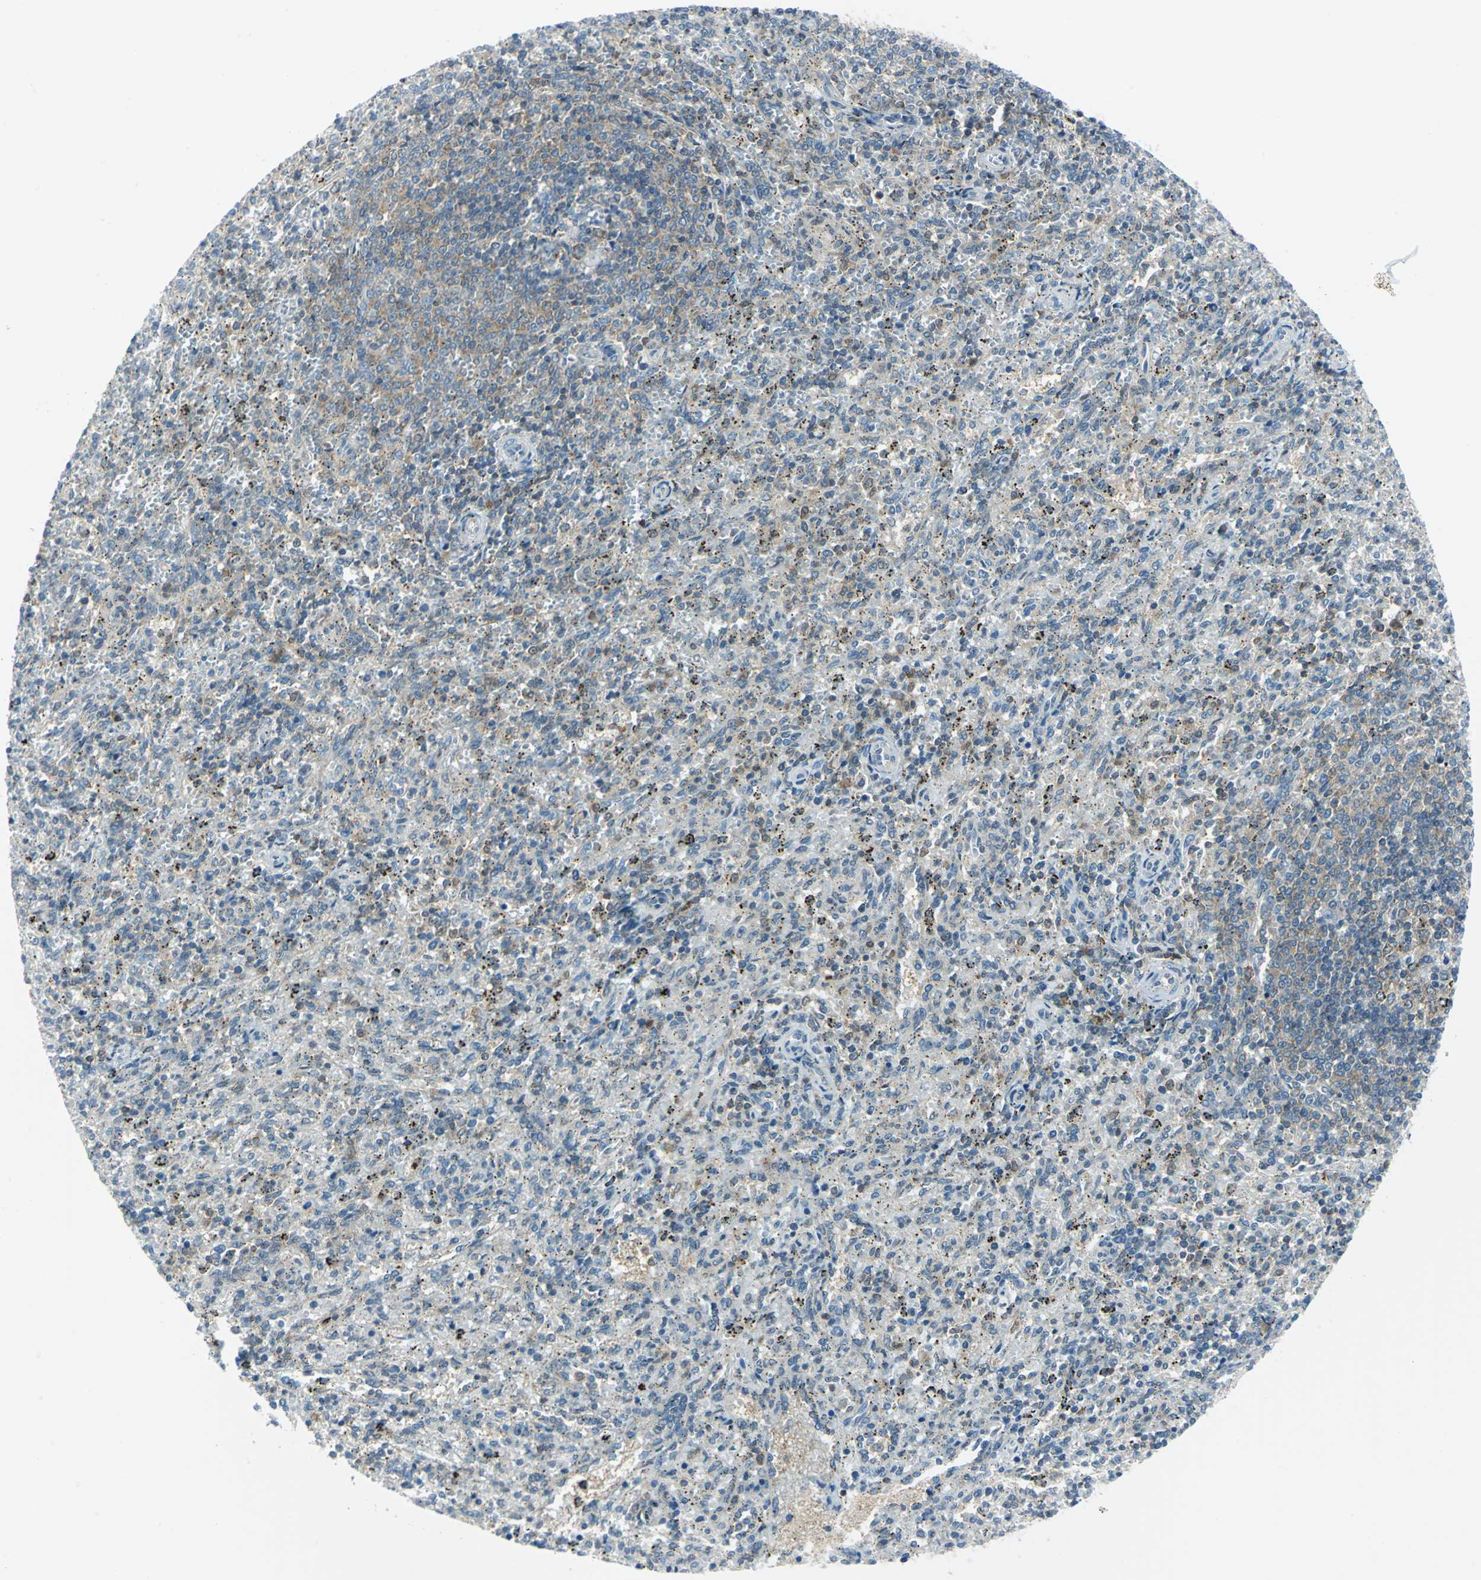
{"staining": {"intensity": "weak", "quantity": "<25%", "location": "cytoplasmic/membranous"}, "tissue": "spleen", "cell_type": "Cells in red pulp", "image_type": "normal", "snomed": [{"axis": "morphology", "description": "Normal tissue, NOS"}, {"axis": "topography", "description": "Spleen"}], "caption": "Cells in red pulp show no significant protein staining in normal spleen. (Brightfield microscopy of DAB immunohistochemistry at high magnification).", "gene": "ALDOA", "patient": {"sex": "female", "age": 10}}